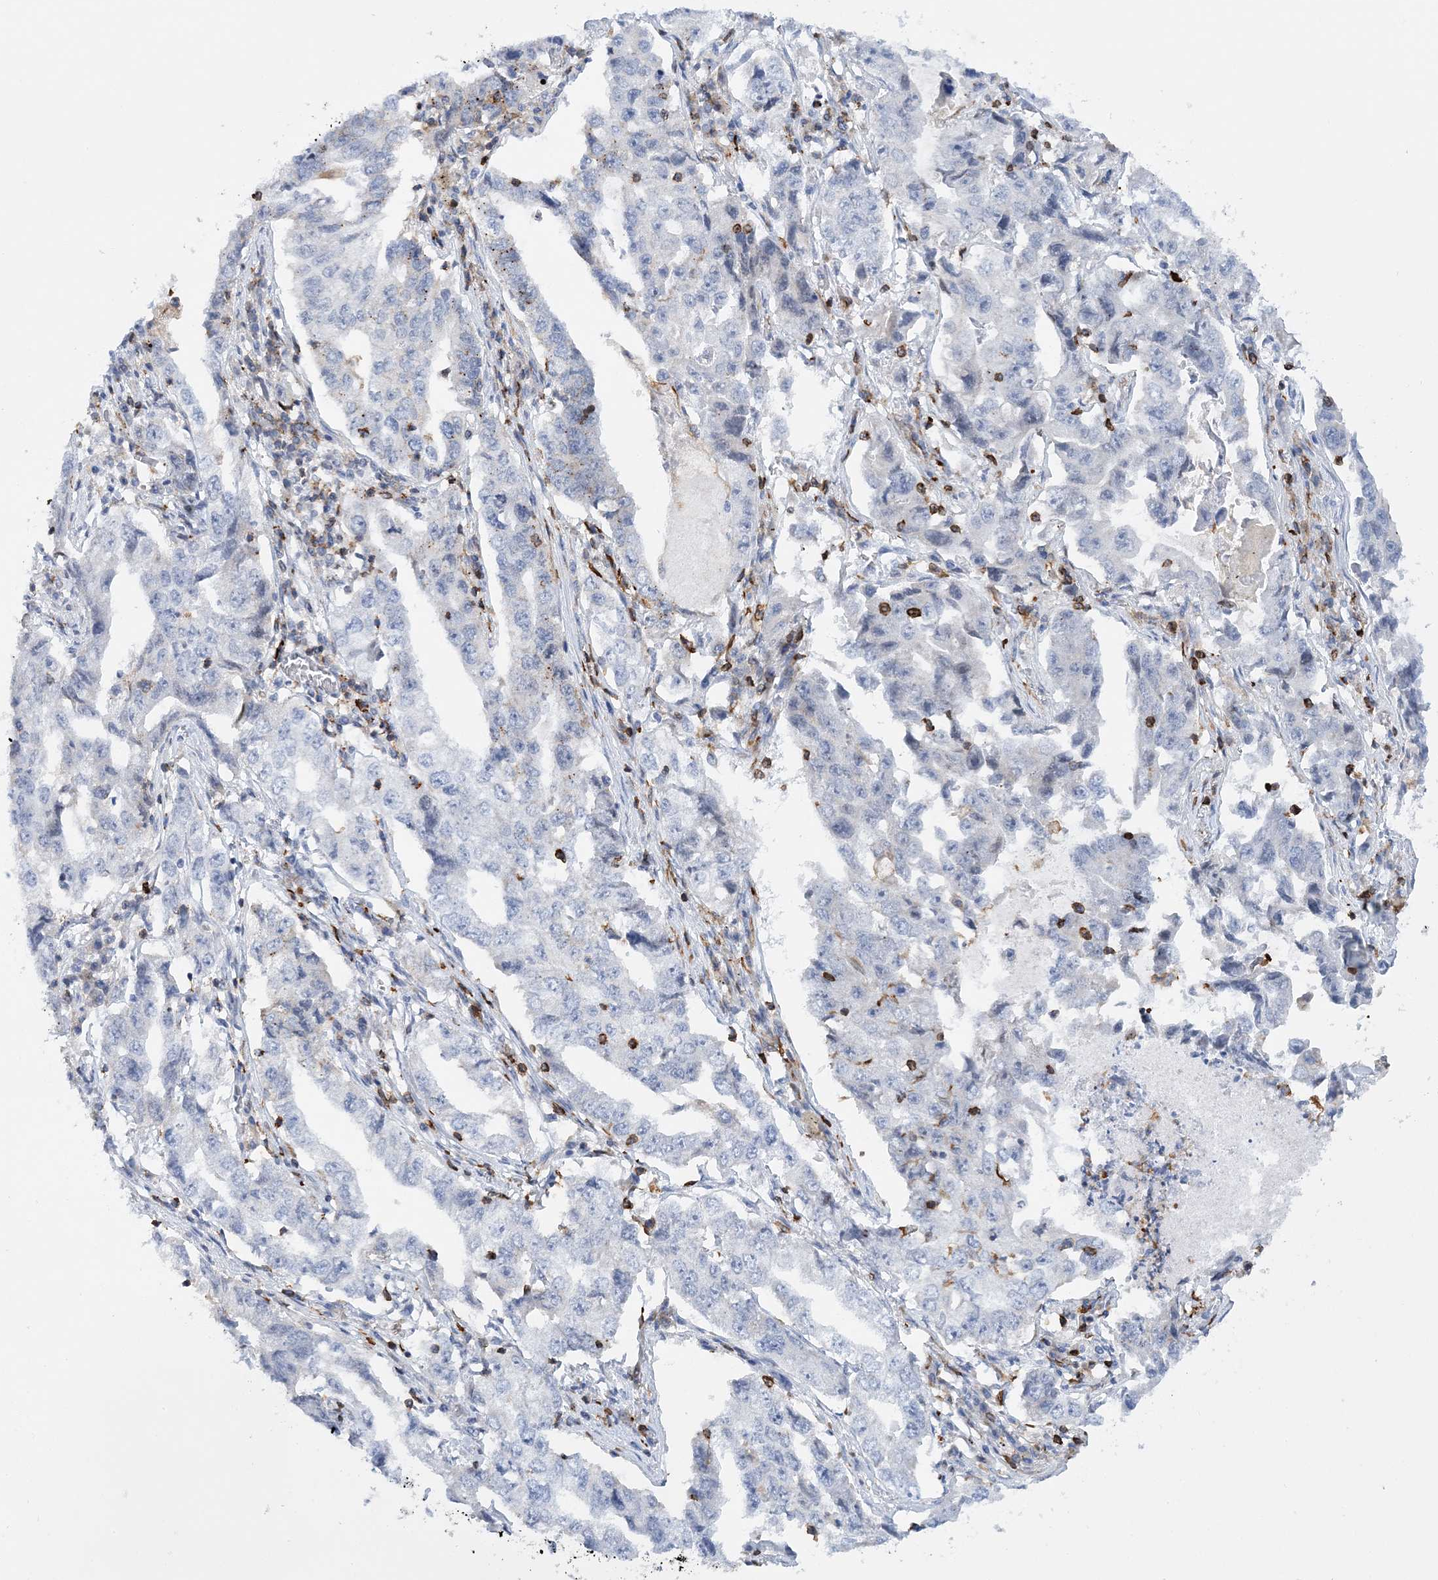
{"staining": {"intensity": "negative", "quantity": "none", "location": "none"}, "tissue": "lung cancer", "cell_type": "Tumor cells", "image_type": "cancer", "snomed": [{"axis": "morphology", "description": "Adenocarcinoma, NOS"}, {"axis": "topography", "description": "Lung"}], "caption": "A histopathology image of adenocarcinoma (lung) stained for a protein displays no brown staining in tumor cells. (DAB (3,3'-diaminobenzidine) immunohistochemistry (IHC) with hematoxylin counter stain).", "gene": "PRMT9", "patient": {"sex": "female", "age": 51}}